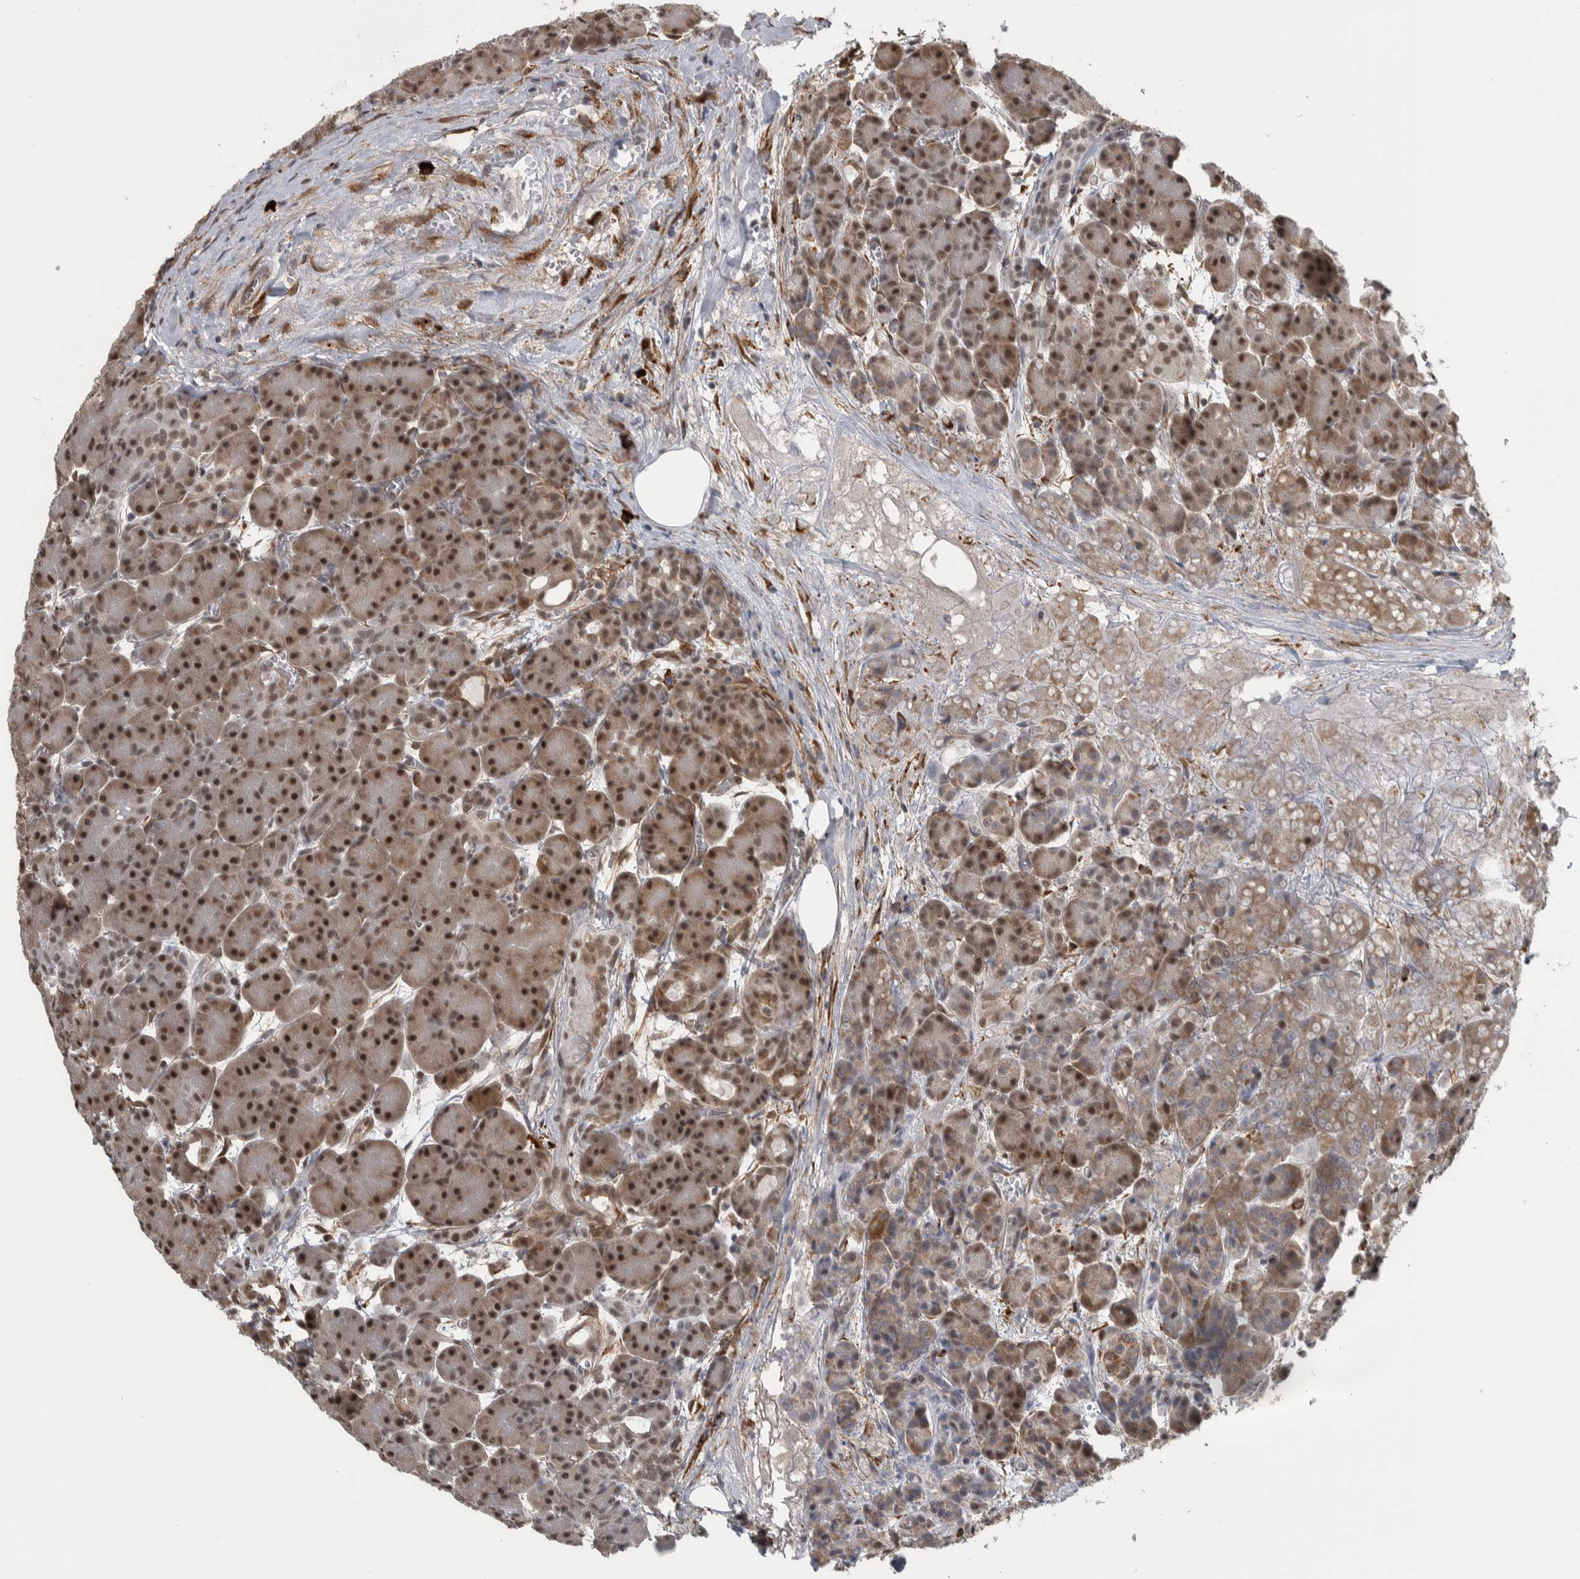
{"staining": {"intensity": "strong", "quantity": ">75%", "location": "nuclear"}, "tissue": "pancreas", "cell_type": "Exocrine glandular cells", "image_type": "normal", "snomed": [{"axis": "morphology", "description": "Normal tissue, NOS"}, {"axis": "topography", "description": "Pancreas"}], "caption": "Pancreas stained for a protein shows strong nuclear positivity in exocrine glandular cells.", "gene": "DDX42", "patient": {"sex": "male", "age": 63}}